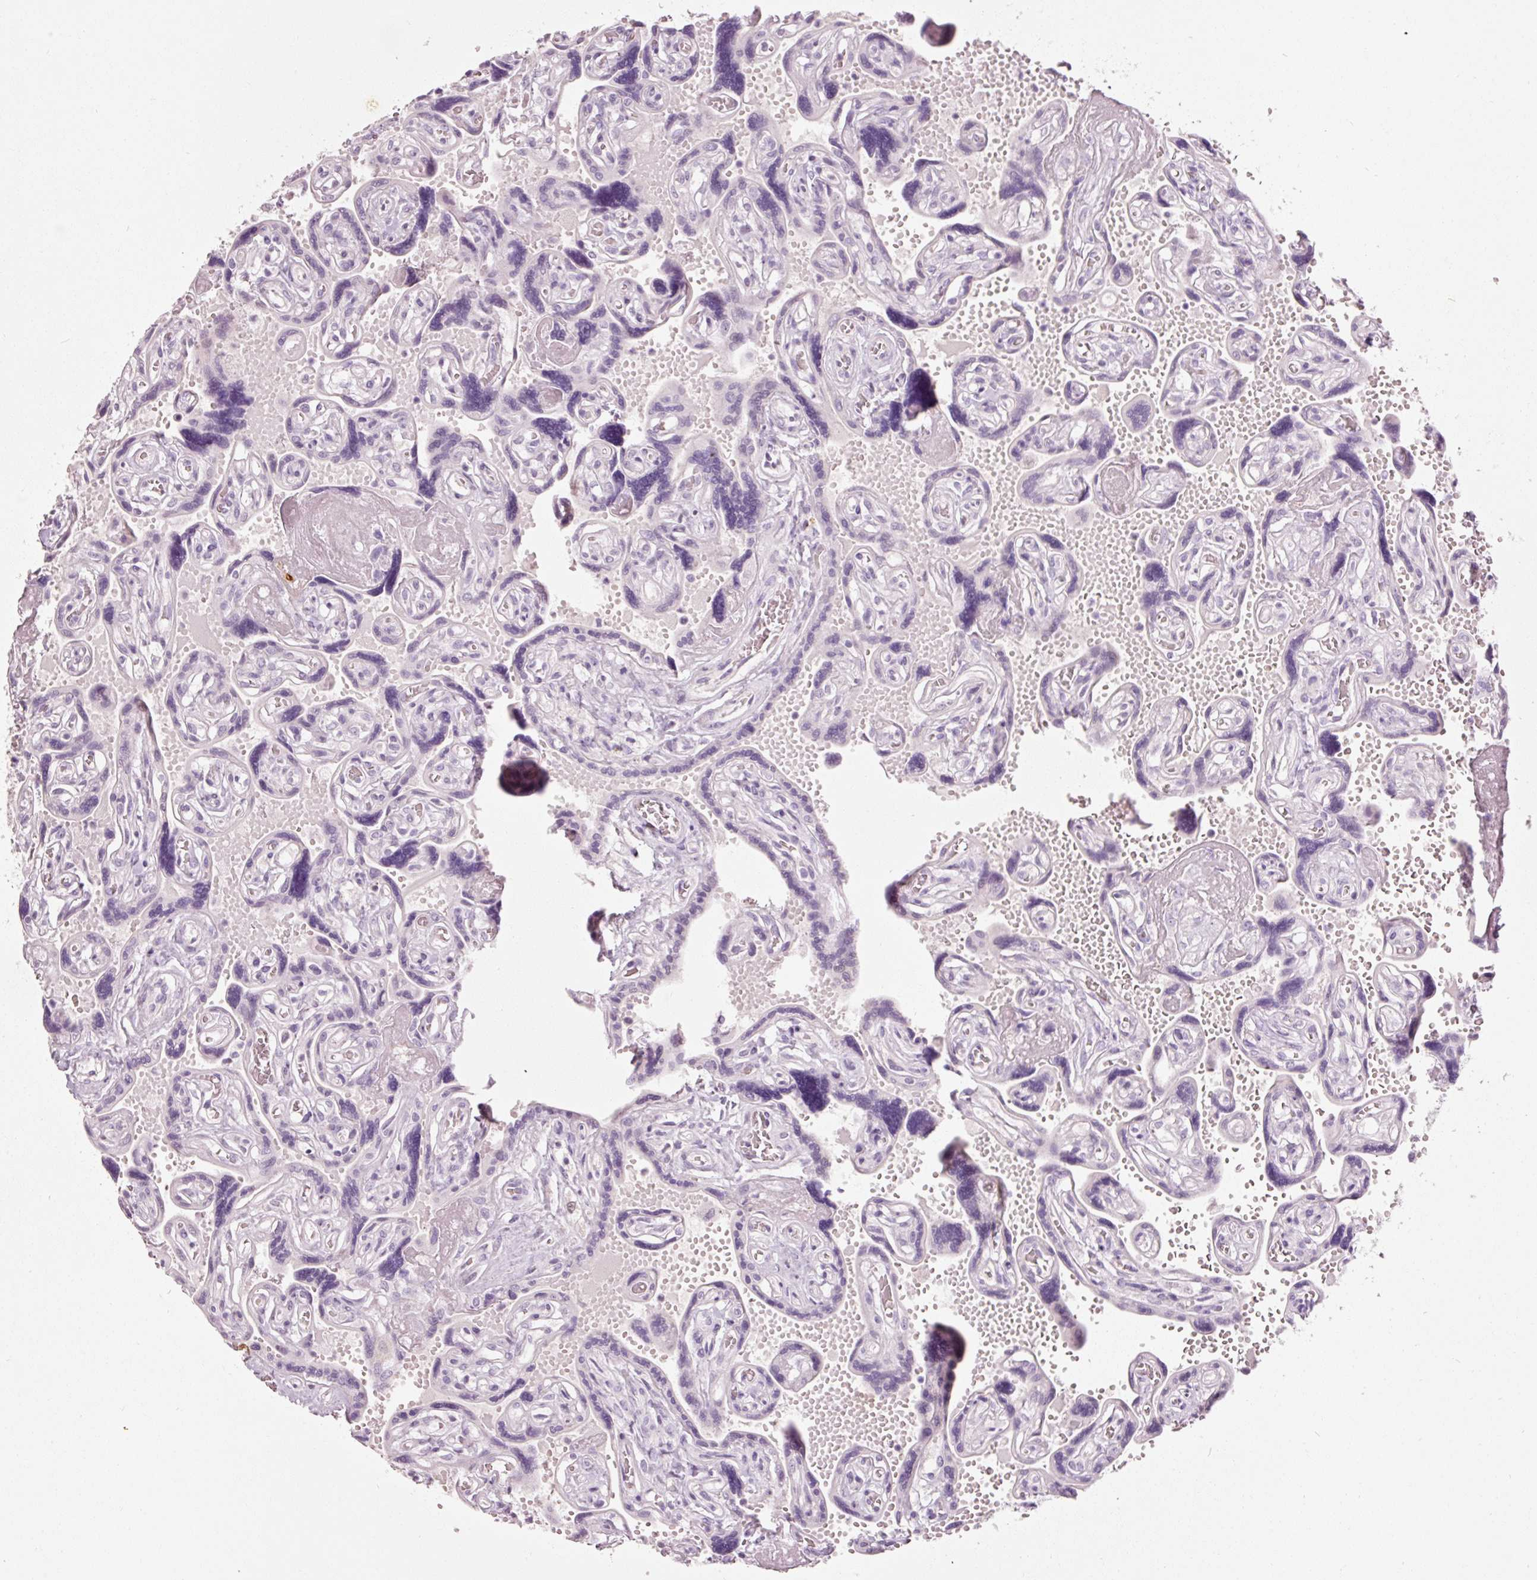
{"staining": {"intensity": "negative", "quantity": "none", "location": "none"}, "tissue": "placenta", "cell_type": "Trophoblastic cells", "image_type": "normal", "snomed": [{"axis": "morphology", "description": "Normal tissue, NOS"}, {"axis": "topography", "description": "Placenta"}], "caption": "IHC image of unremarkable human placenta stained for a protein (brown), which demonstrates no positivity in trophoblastic cells.", "gene": "MUC5AC", "patient": {"sex": "female", "age": 32}}